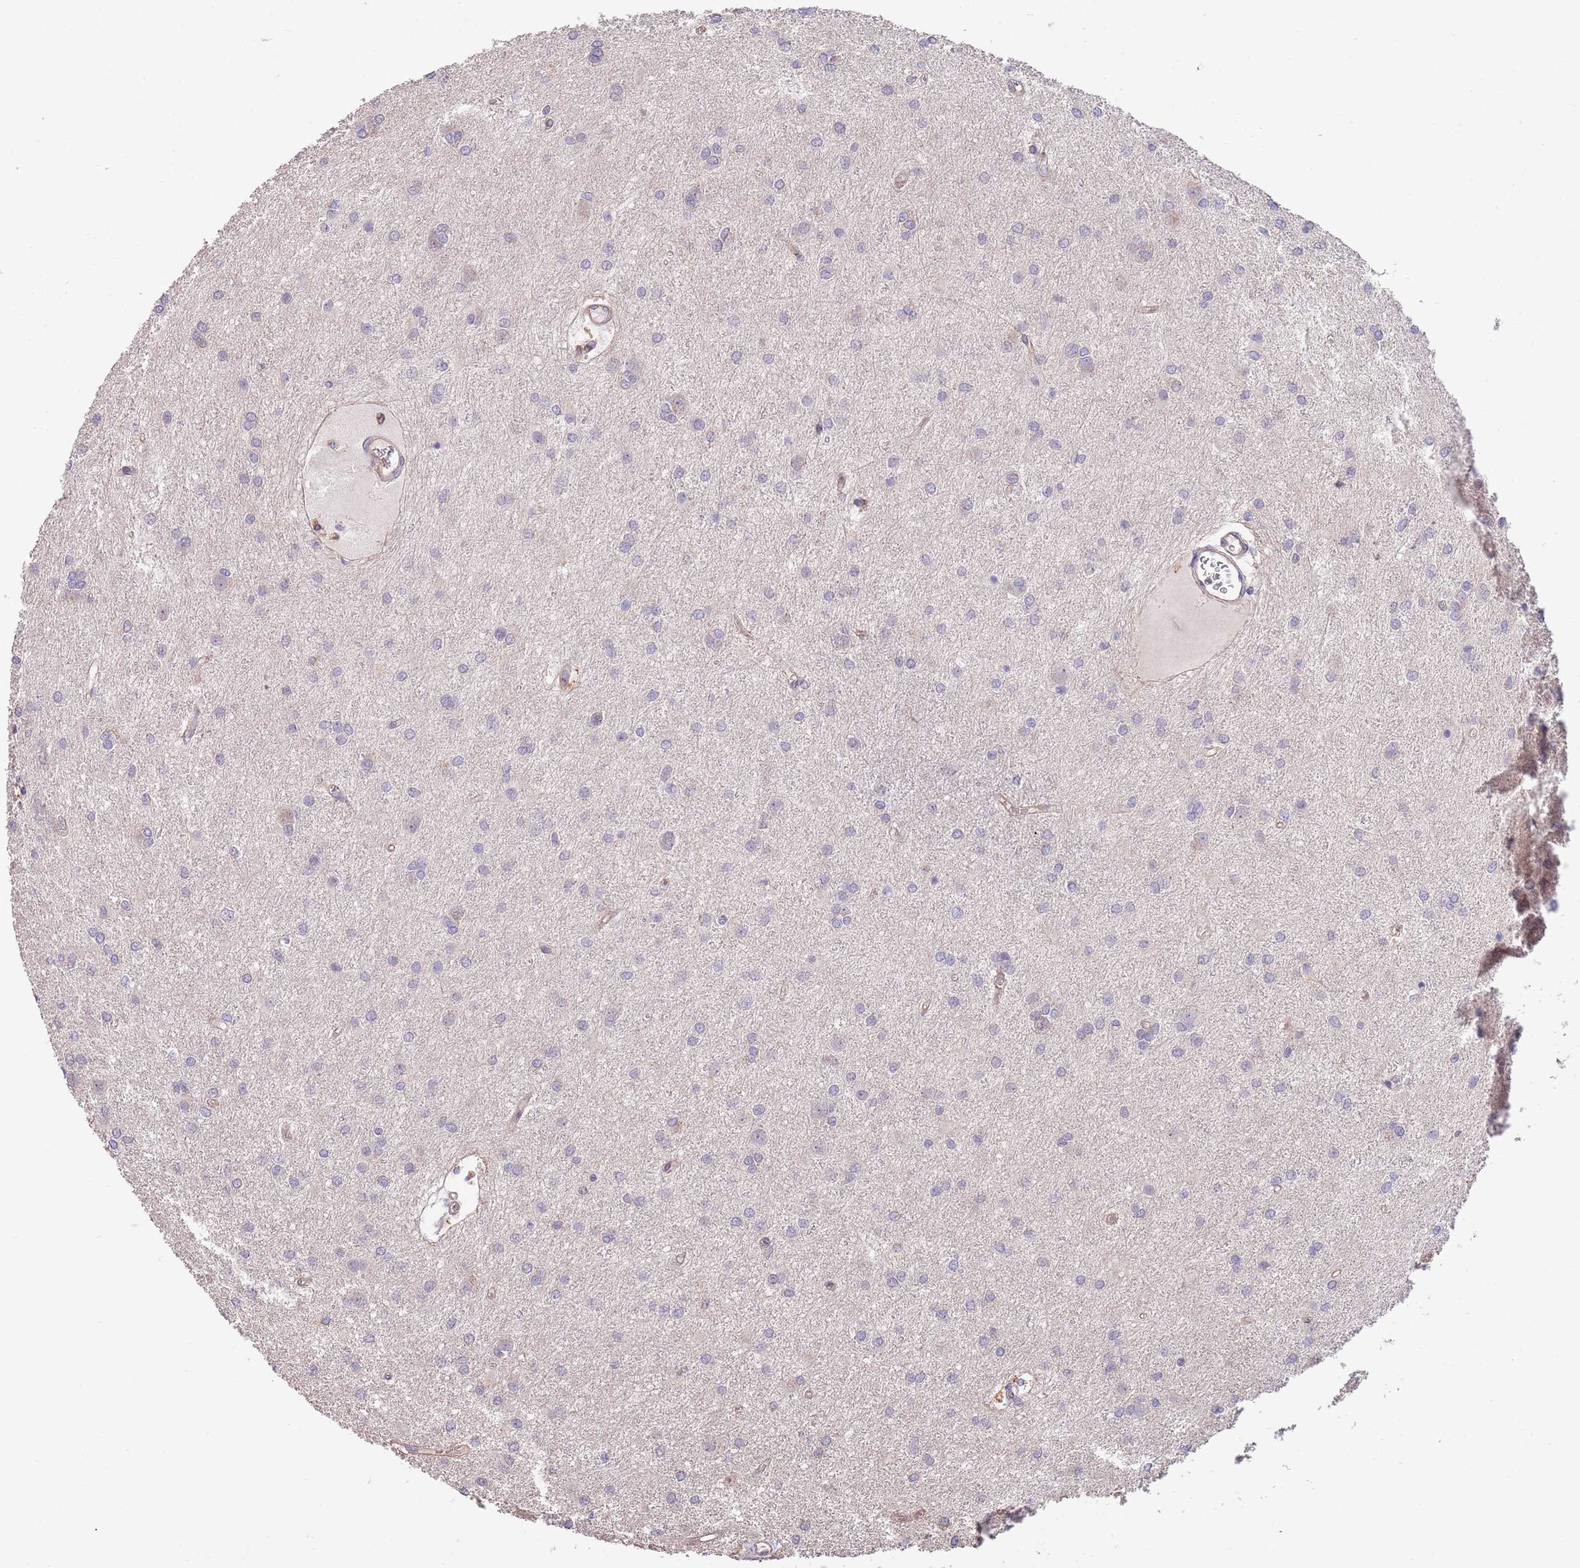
{"staining": {"intensity": "negative", "quantity": "none", "location": "none"}, "tissue": "glioma", "cell_type": "Tumor cells", "image_type": "cancer", "snomed": [{"axis": "morphology", "description": "Glioma, malignant, High grade"}, {"axis": "topography", "description": "Brain"}], "caption": "The immunohistochemistry photomicrograph has no significant staining in tumor cells of glioma tissue. (DAB immunohistochemistry with hematoxylin counter stain).", "gene": "MARVELD2", "patient": {"sex": "female", "age": 50}}